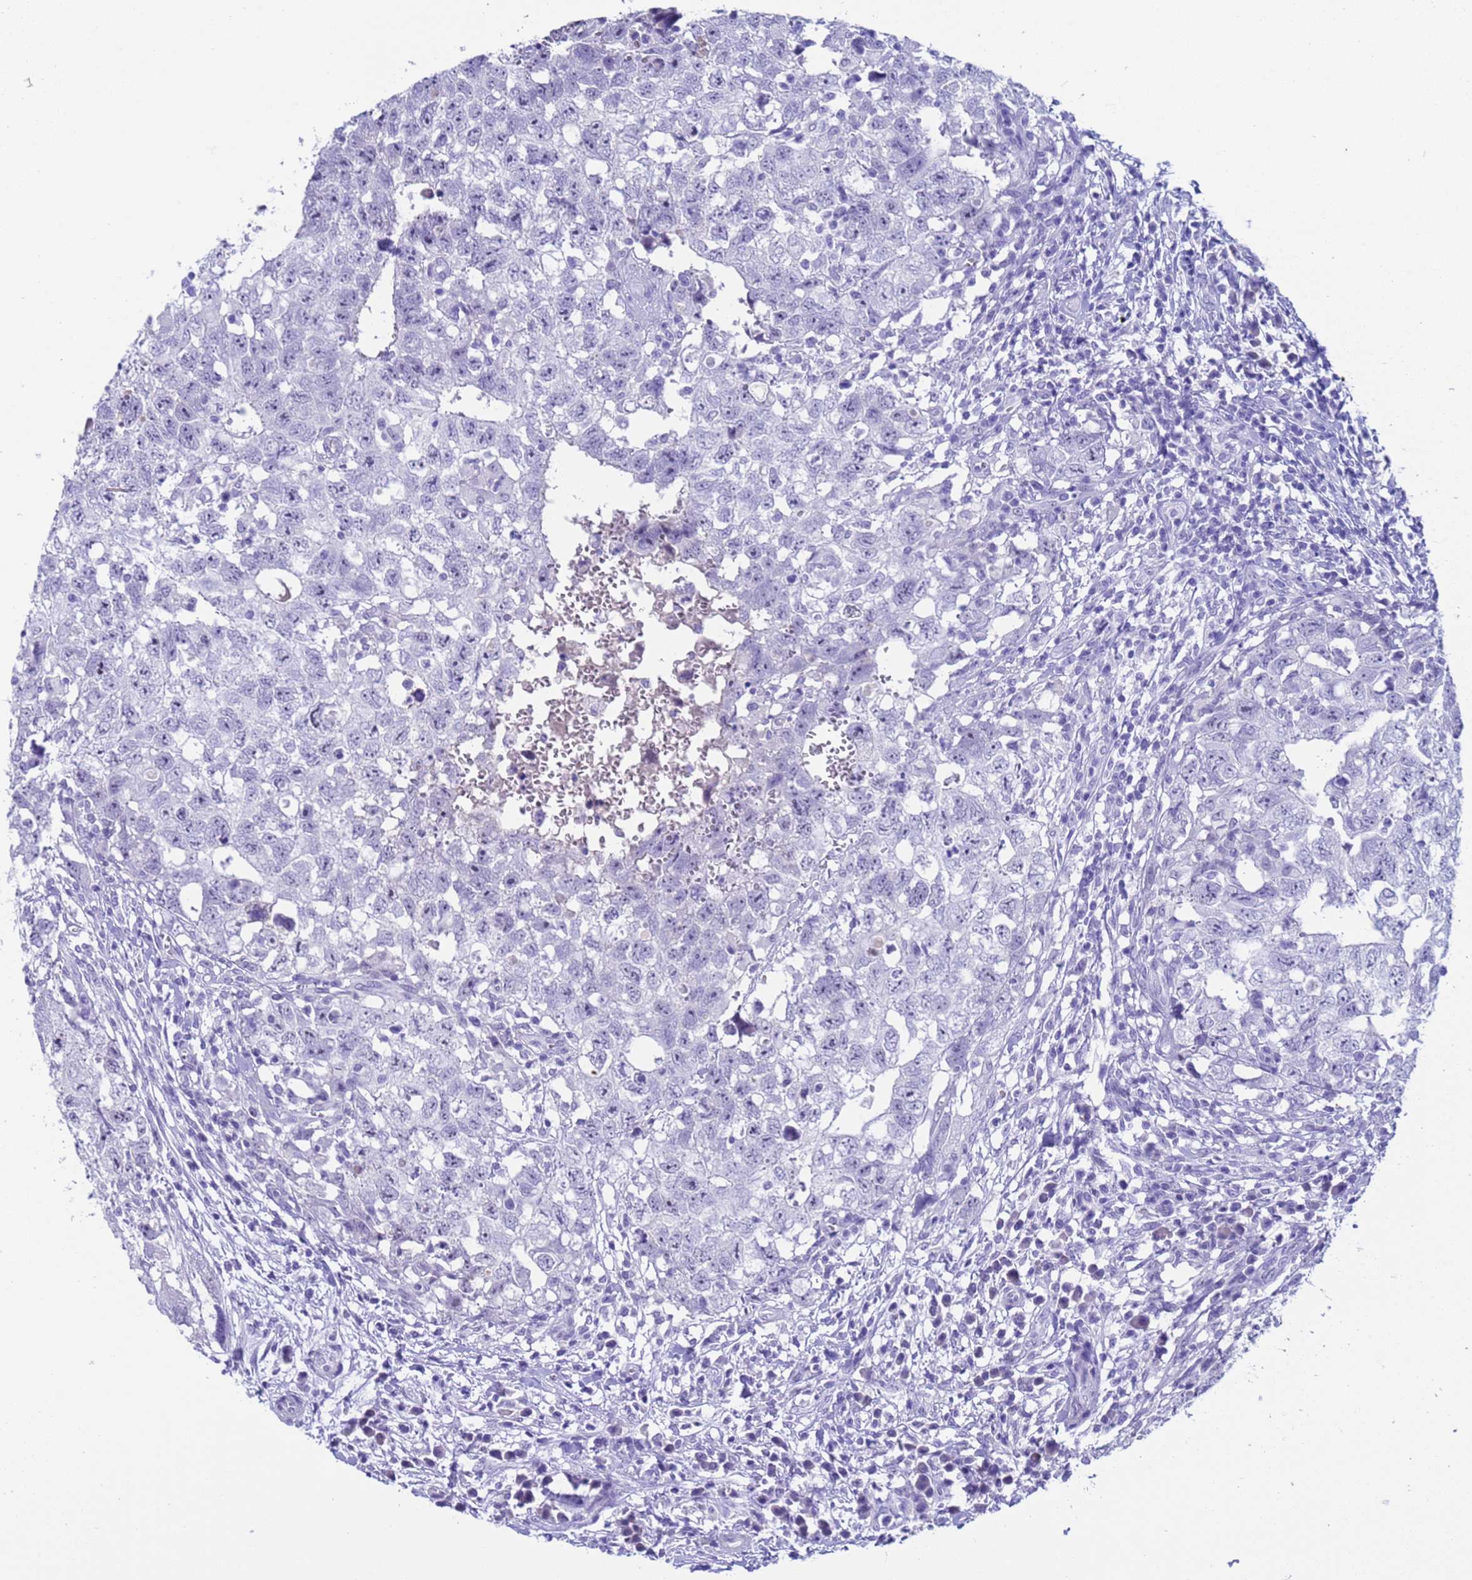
{"staining": {"intensity": "negative", "quantity": "none", "location": "none"}, "tissue": "testis cancer", "cell_type": "Tumor cells", "image_type": "cancer", "snomed": [{"axis": "morphology", "description": "Seminoma, NOS"}, {"axis": "morphology", "description": "Carcinoma, Embryonal, NOS"}, {"axis": "topography", "description": "Testis"}], "caption": "IHC of human embryonal carcinoma (testis) displays no staining in tumor cells.", "gene": "CKM", "patient": {"sex": "male", "age": 29}}